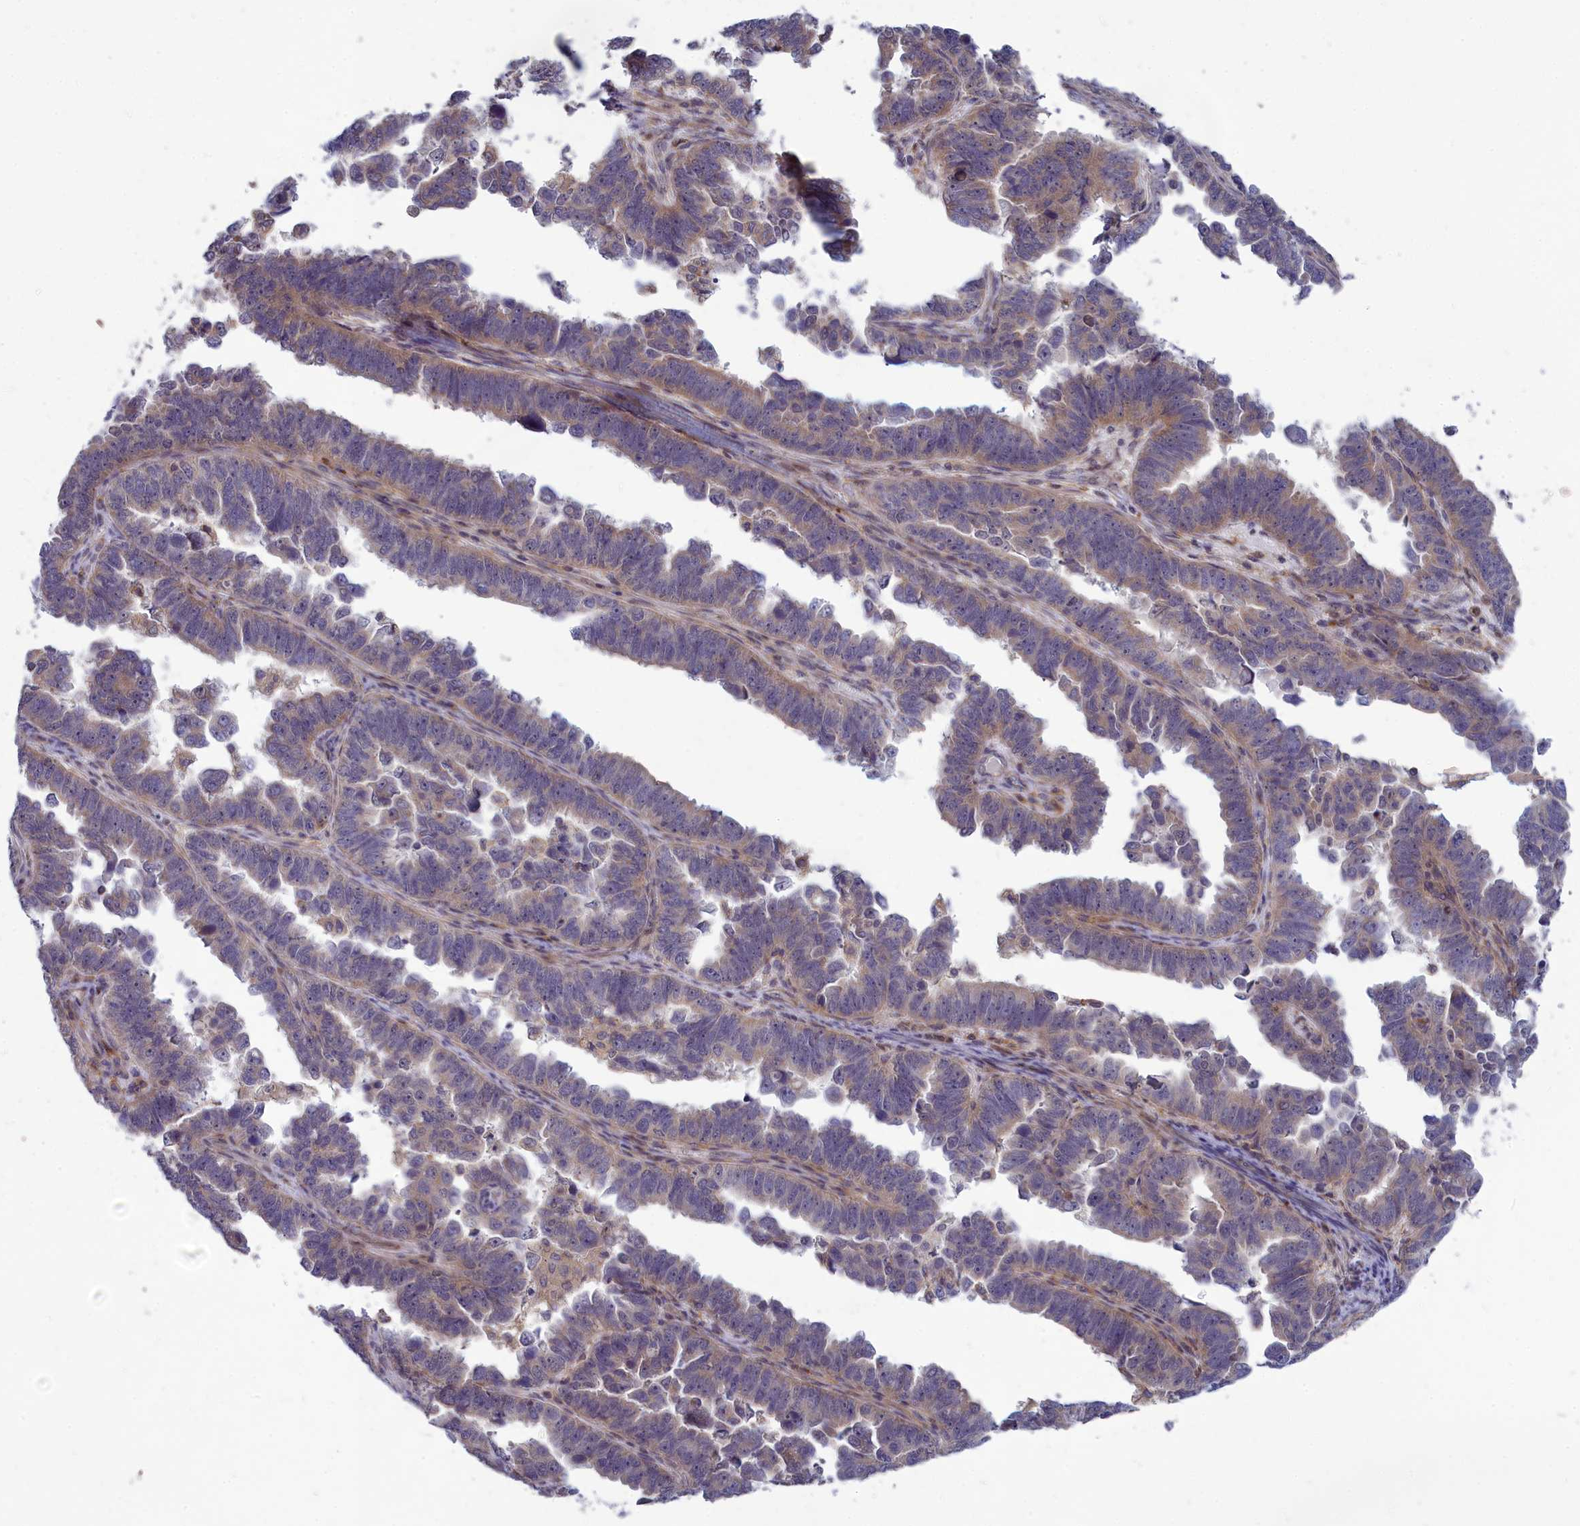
{"staining": {"intensity": "weak", "quantity": "25%-75%", "location": "cytoplasmic/membranous"}, "tissue": "endometrial cancer", "cell_type": "Tumor cells", "image_type": "cancer", "snomed": [{"axis": "morphology", "description": "Adenocarcinoma, NOS"}, {"axis": "topography", "description": "Endometrium"}], "caption": "Endometrial cancer was stained to show a protein in brown. There is low levels of weak cytoplasmic/membranous staining in approximately 25%-75% of tumor cells.", "gene": "BLTP2", "patient": {"sex": "female", "age": 75}}